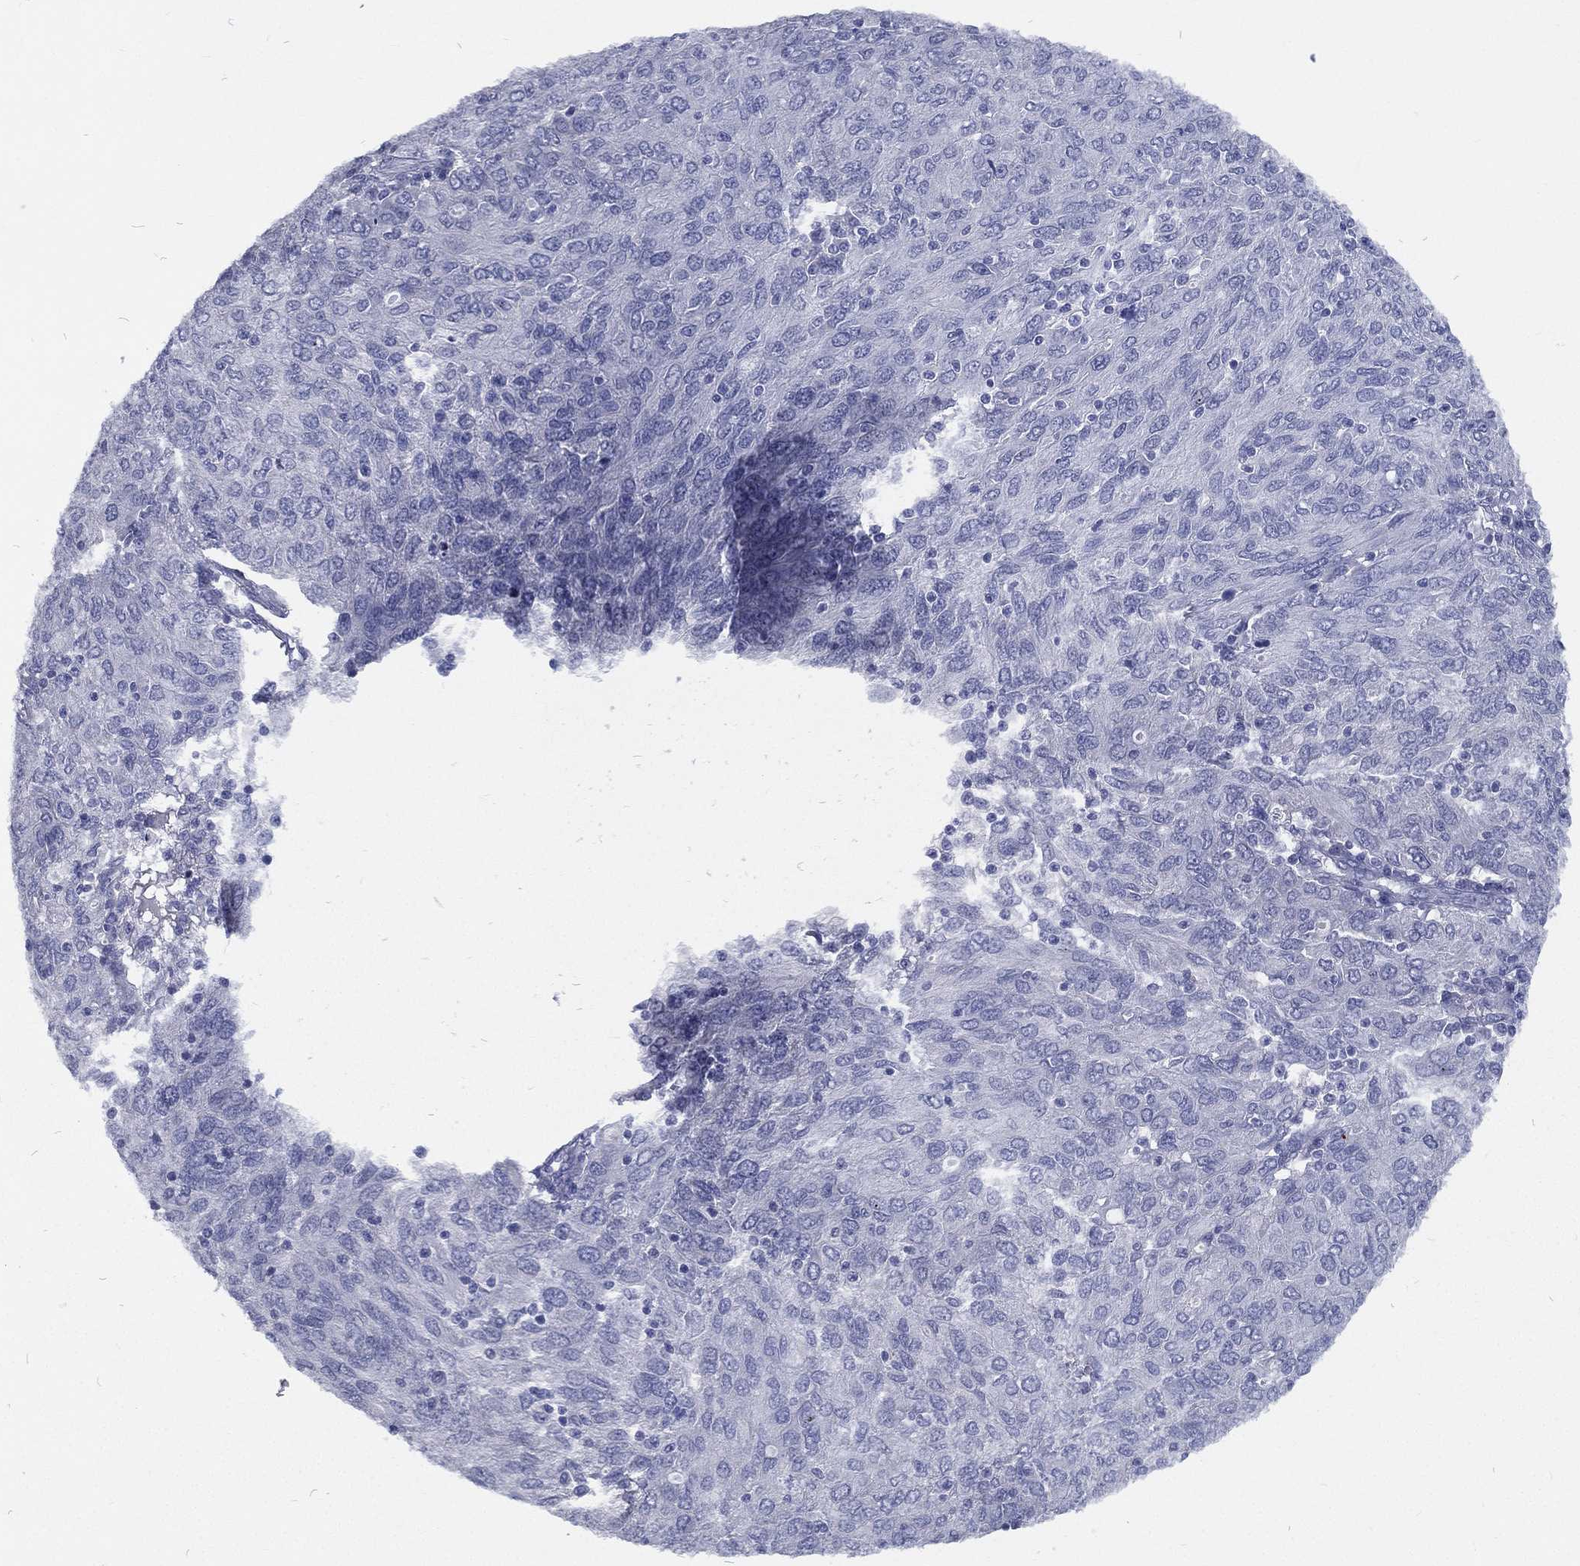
{"staining": {"intensity": "negative", "quantity": "none", "location": "none"}, "tissue": "ovarian cancer", "cell_type": "Tumor cells", "image_type": "cancer", "snomed": [{"axis": "morphology", "description": "Carcinoma, endometroid"}, {"axis": "topography", "description": "Ovary"}], "caption": "Micrograph shows no significant protein staining in tumor cells of ovarian cancer (endometroid carcinoma). (Brightfield microscopy of DAB (3,3'-diaminobenzidine) immunohistochemistry (IHC) at high magnification).", "gene": "RSPH4A", "patient": {"sex": "female", "age": 50}}